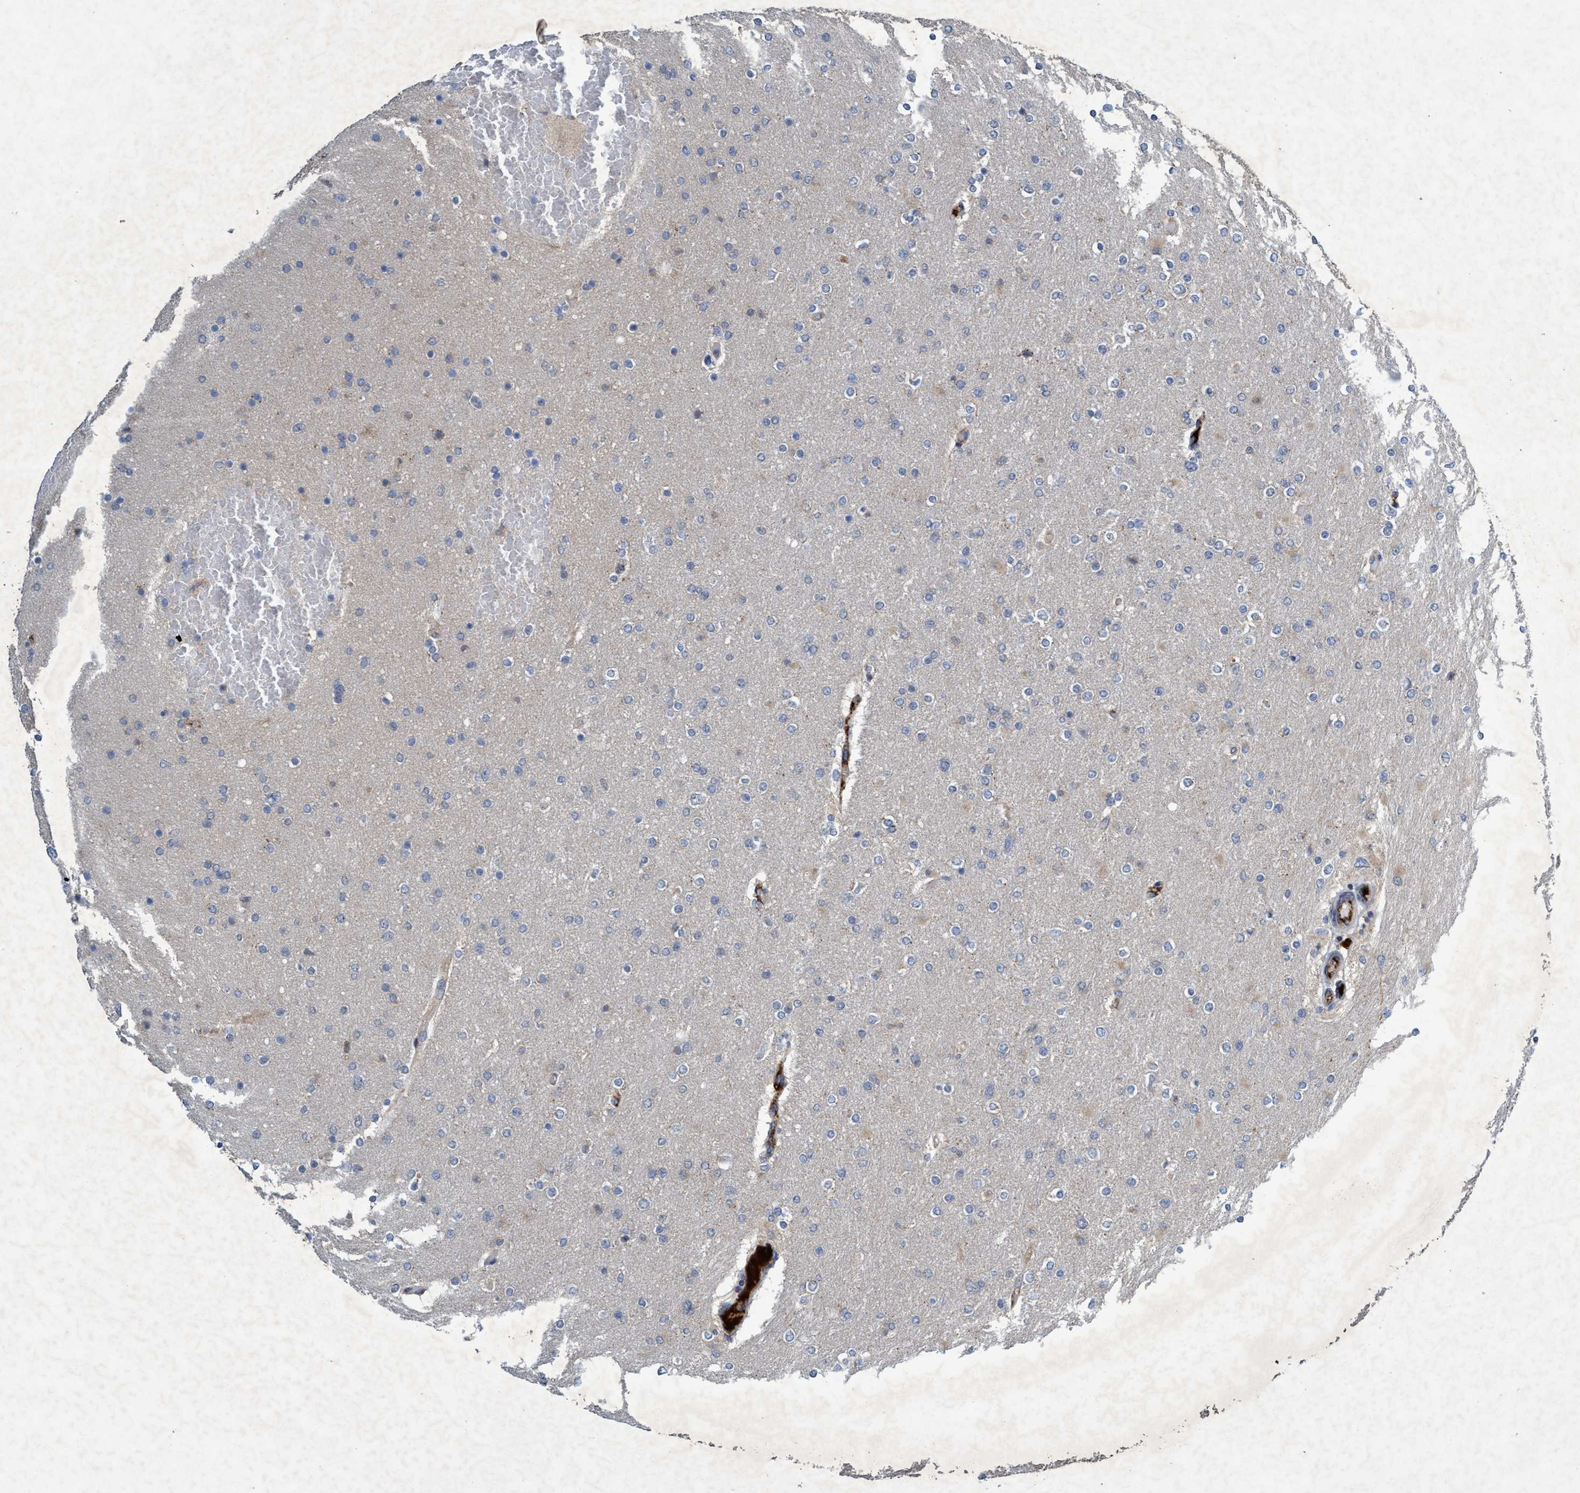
{"staining": {"intensity": "negative", "quantity": "none", "location": "none"}, "tissue": "glioma", "cell_type": "Tumor cells", "image_type": "cancer", "snomed": [{"axis": "morphology", "description": "Glioma, malignant, High grade"}, {"axis": "topography", "description": "Cerebral cortex"}], "caption": "Immunohistochemistry (IHC) histopathology image of glioma stained for a protein (brown), which reveals no expression in tumor cells.", "gene": "TRIM65", "patient": {"sex": "female", "age": 36}}